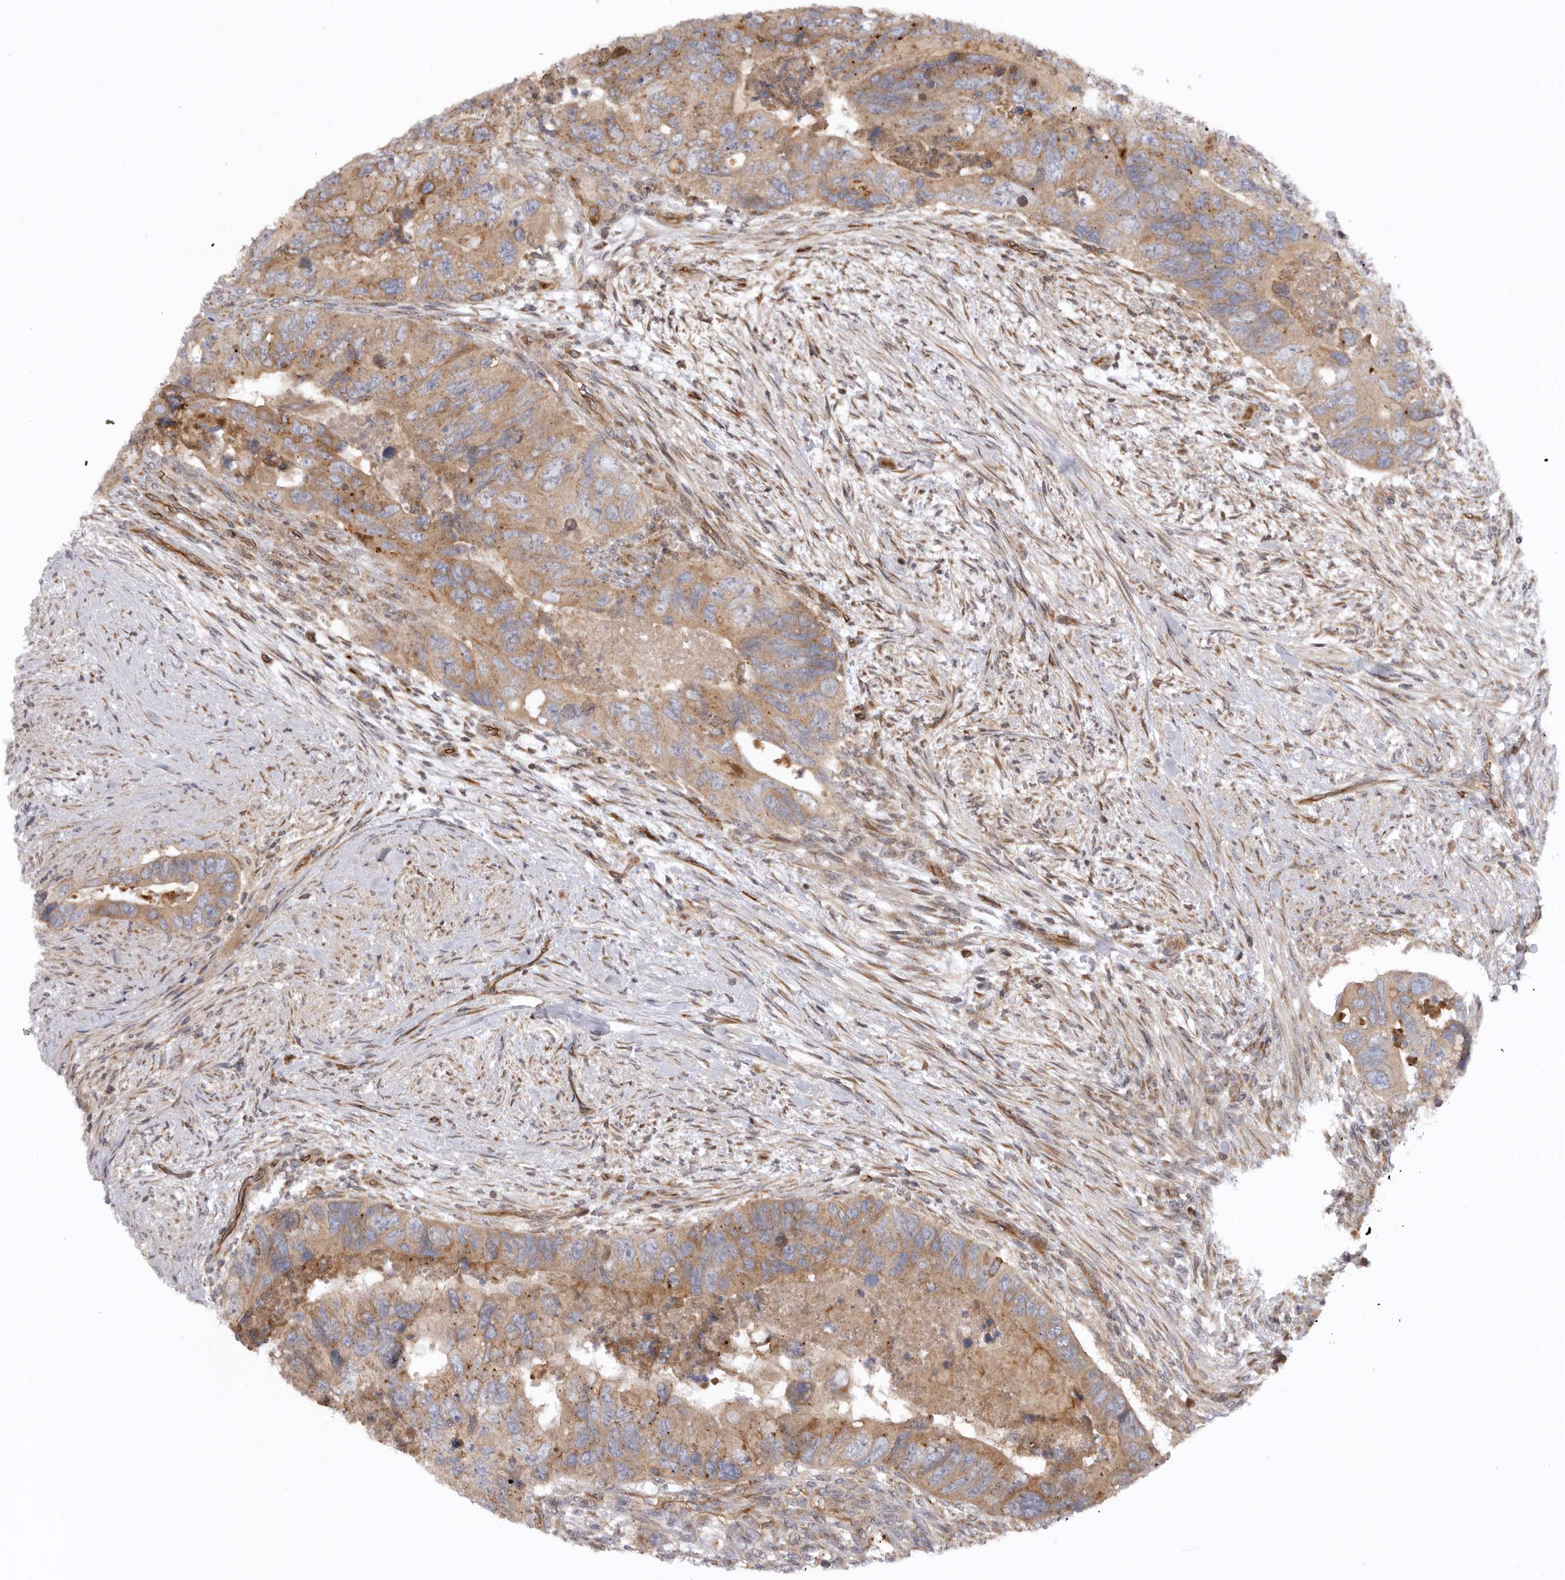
{"staining": {"intensity": "moderate", "quantity": ">75%", "location": "cytoplasmic/membranous"}, "tissue": "colorectal cancer", "cell_type": "Tumor cells", "image_type": "cancer", "snomed": [{"axis": "morphology", "description": "Adenocarcinoma, NOS"}, {"axis": "topography", "description": "Rectum"}], "caption": "Immunohistochemical staining of colorectal cancer exhibits moderate cytoplasmic/membranous protein positivity in about >75% of tumor cells. Immunohistochemistry (ihc) stains the protein in brown and the nuclei are stained blue.", "gene": "DHDDS", "patient": {"sex": "male", "age": 63}}